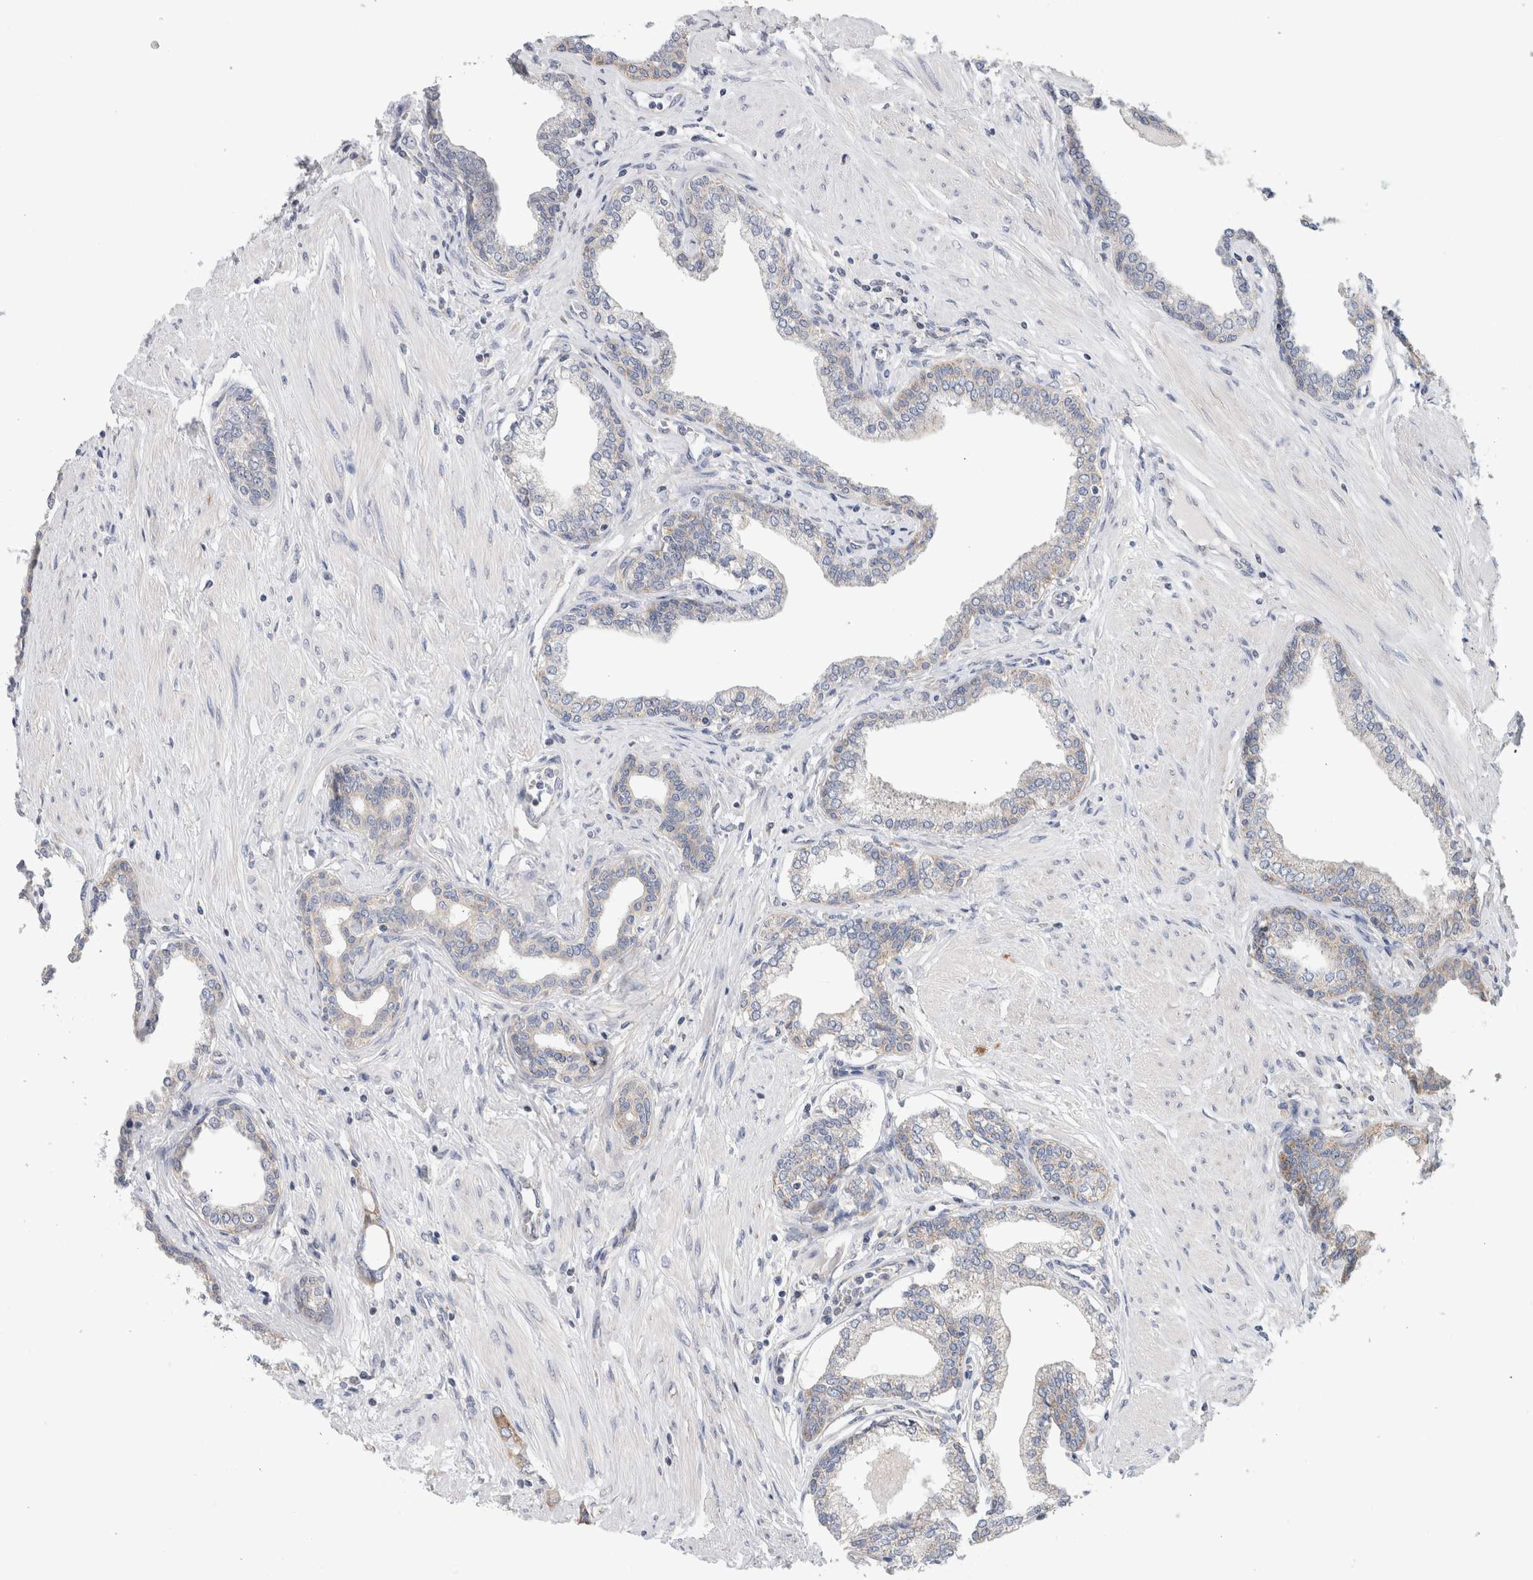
{"staining": {"intensity": "negative", "quantity": "none", "location": "none"}, "tissue": "prostate cancer", "cell_type": "Tumor cells", "image_type": "cancer", "snomed": [{"axis": "morphology", "description": "Adenocarcinoma, High grade"}, {"axis": "topography", "description": "Prostate"}], "caption": "High power microscopy photomicrograph of an immunohistochemistry (IHC) micrograph of high-grade adenocarcinoma (prostate), revealing no significant staining in tumor cells.", "gene": "IARS2", "patient": {"sex": "male", "age": 52}}